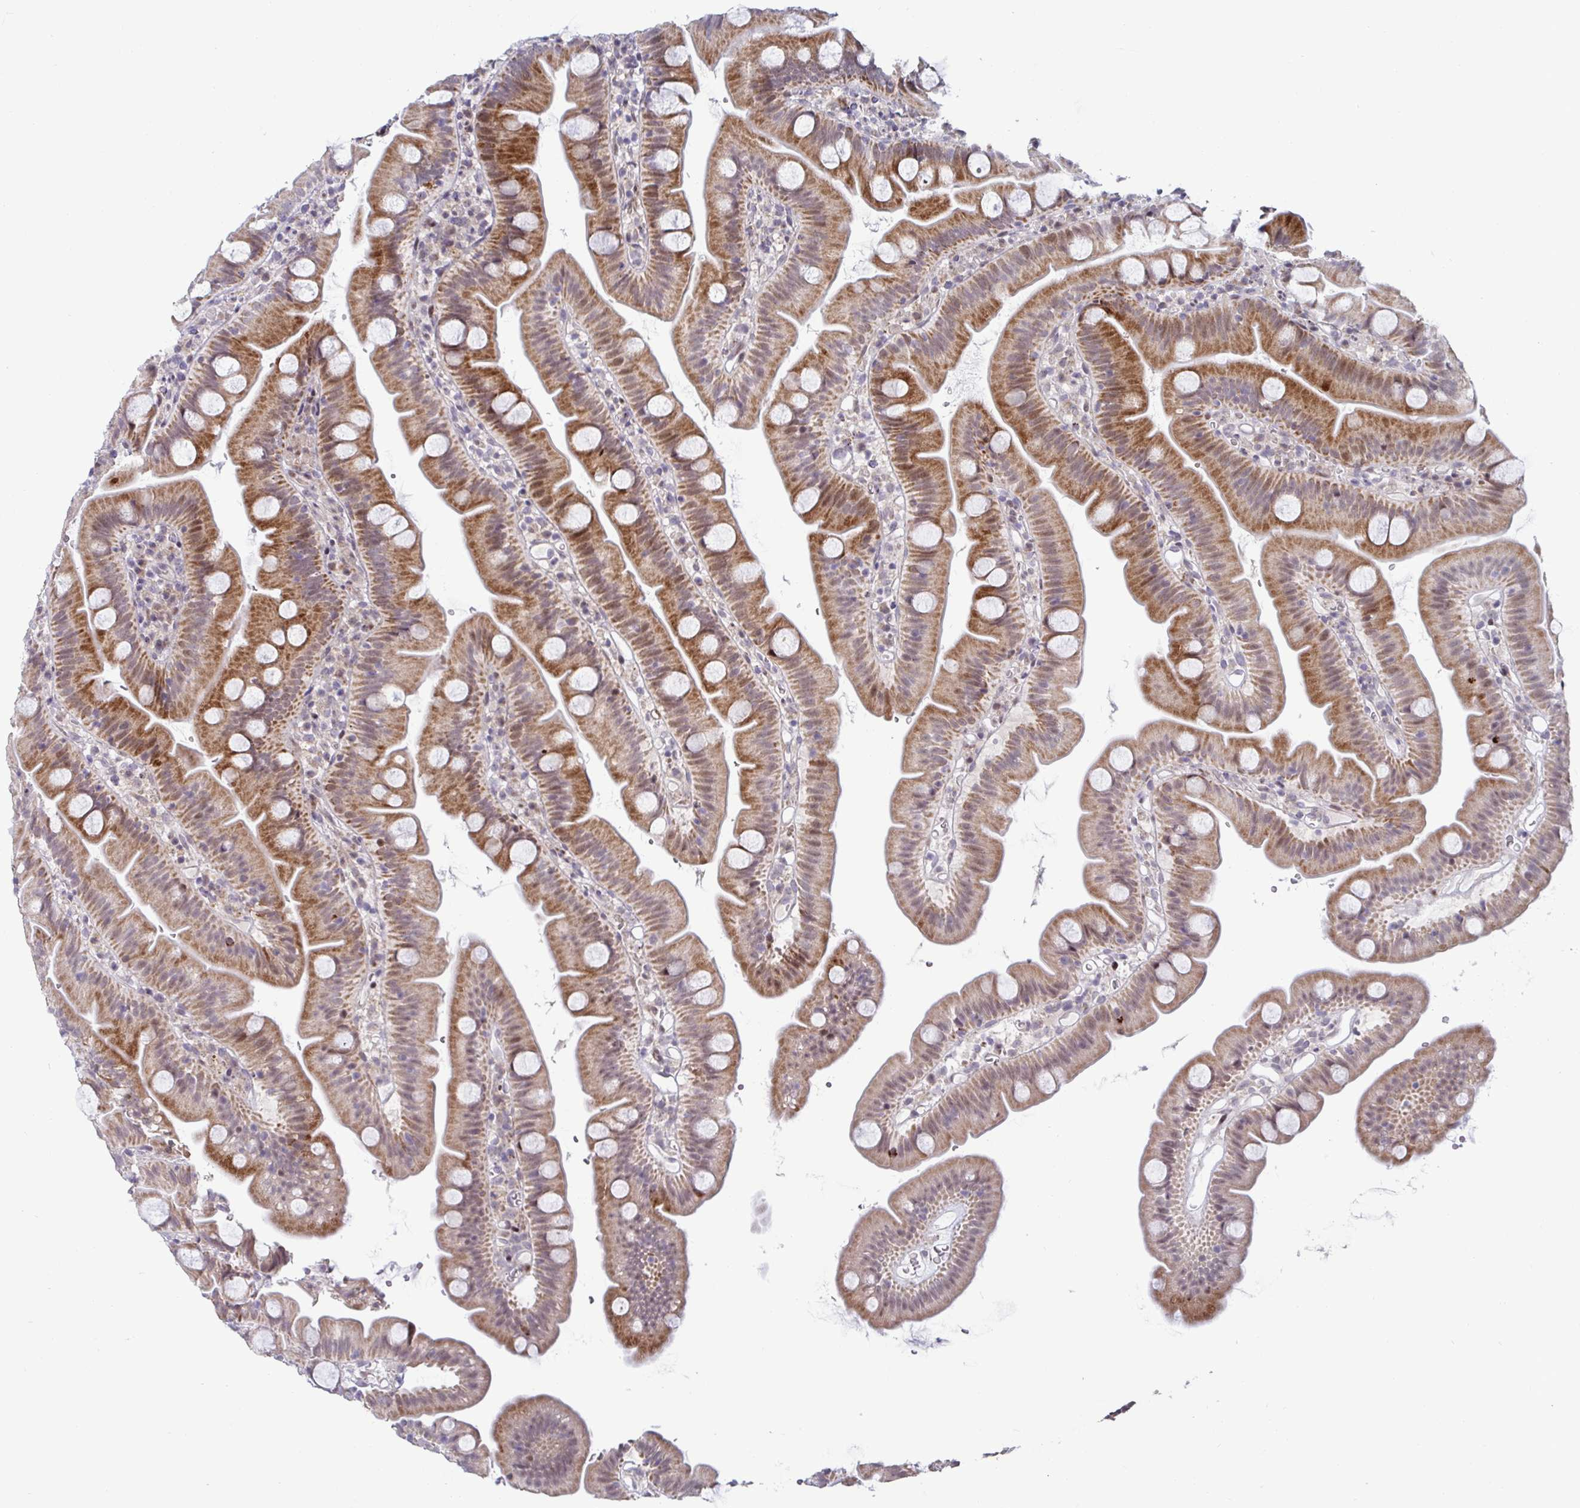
{"staining": {"intensity": "strong", "quantity": ">75%", "location": "cytoplasmic/membranous"}, "tissue": "small intestine", "cell_type": "Glandular cells", "image_type": "normal", "snomed": [{"axis": "morphology", "description": "Normal tissue, NOS"}, {"axis": "topography", "description": "Small intestine"}], "caption": "High-magnification brightfield microscopy of unremarkable small intestine stained with DAB (3,3'-diaminobenzidine) (brown) and counterstained with hematoxylin (blue). glandular cells exhibit strong cytoplasmic/membranous staining is seen in approximately>75% of cells.", "gene": "DZIP1", "patient": {"sex": "female", "age": 68}}